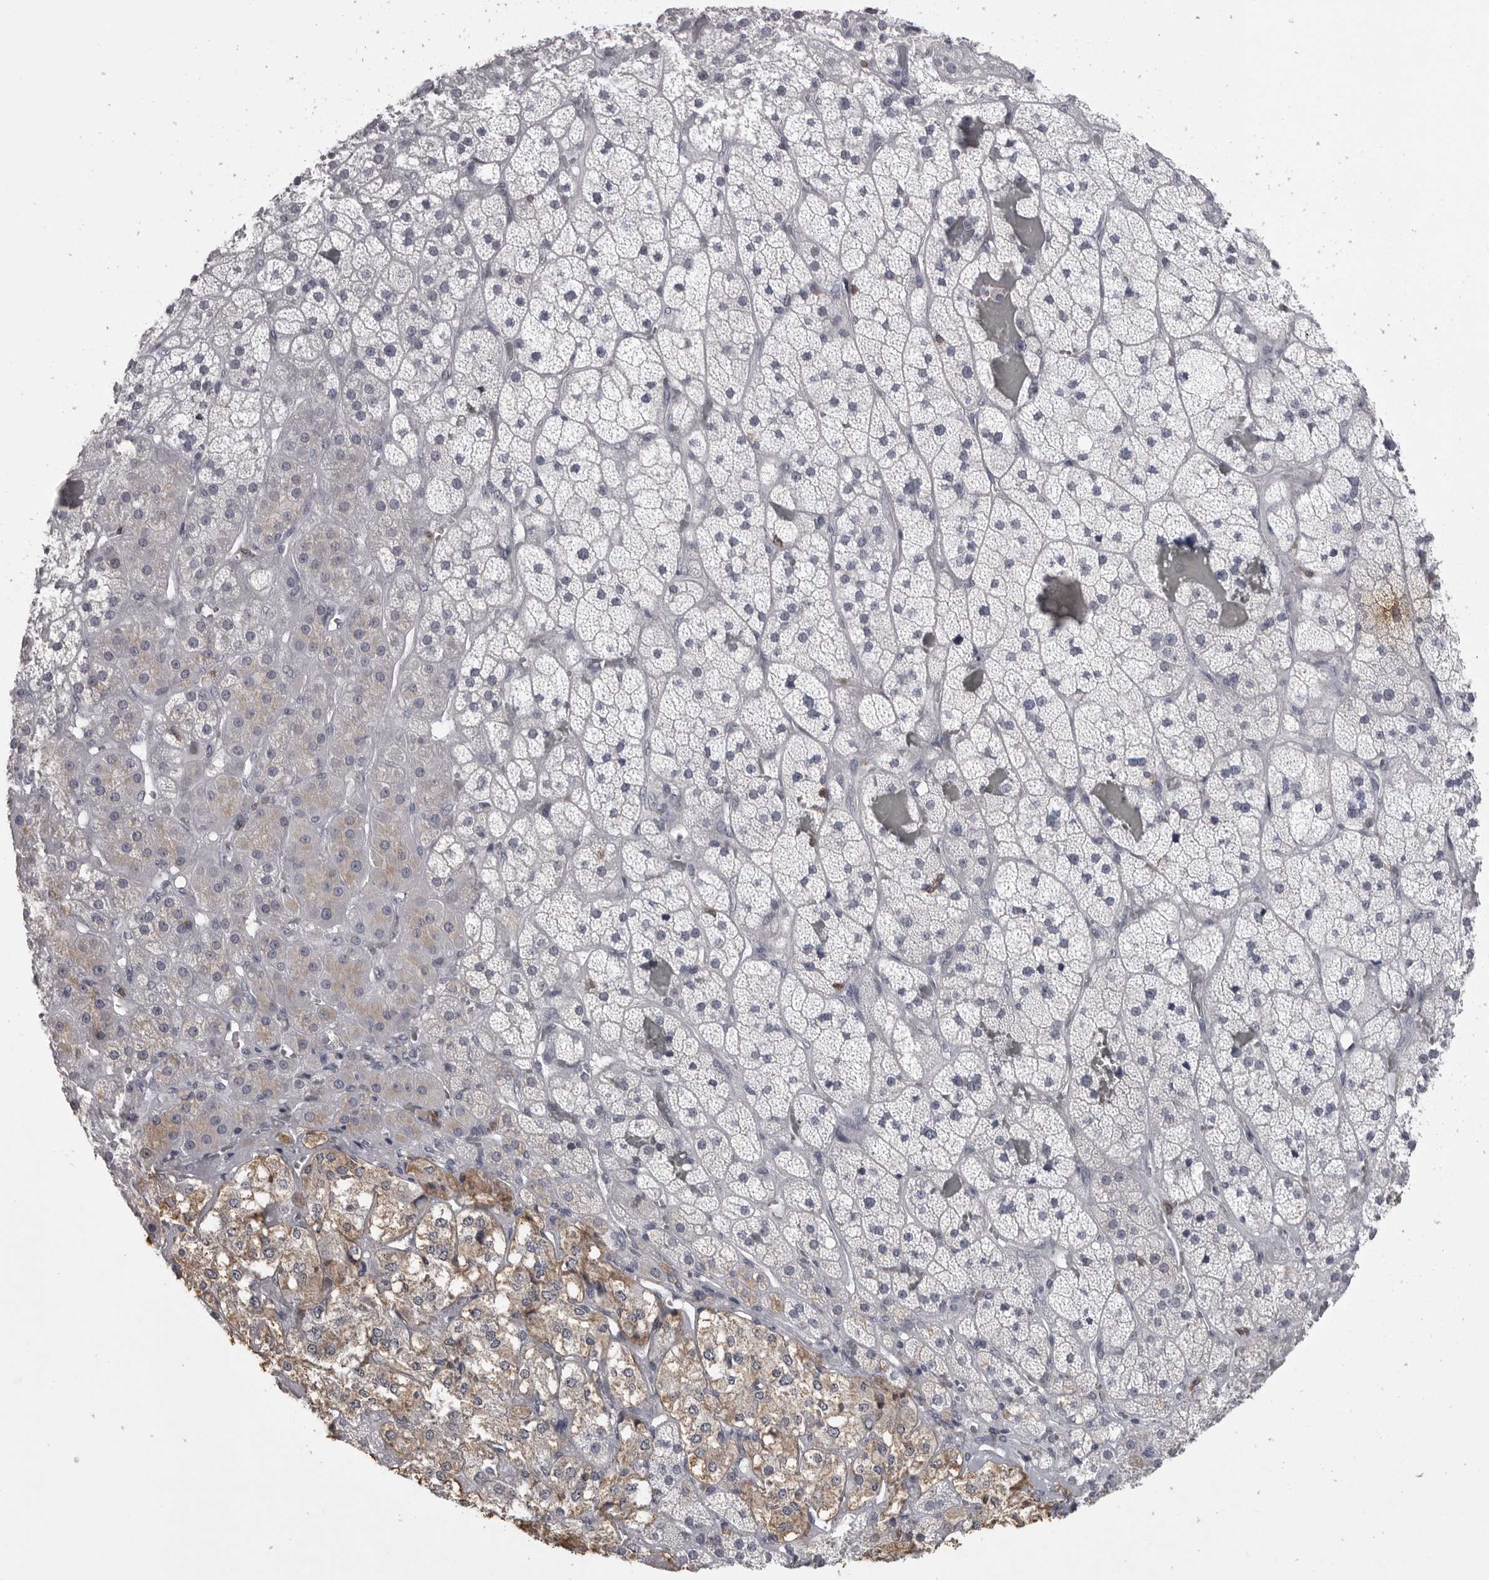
{"staining": {"intensity": "weak", "quantity": "<25%", "location": "cytoplasmic/membranous"}, "tissue": "adrenal gland", "cell_type": "Glandular cells", "image_type": "normal", "snomed": [{"axis": "morphology", "description": "Normal tissue, NOS"}, {"axis": "topography", "description": "Adrenal gland"}], "caption": "Glandular cells show no significant protein expression in unremarkable adrenal gland. The staining is performed using DAB brown chromogen with nuclei counter-stained in using hematoxylin.", "gene": "ITGAL", "patient": {"sex": "male", "age": 57}}